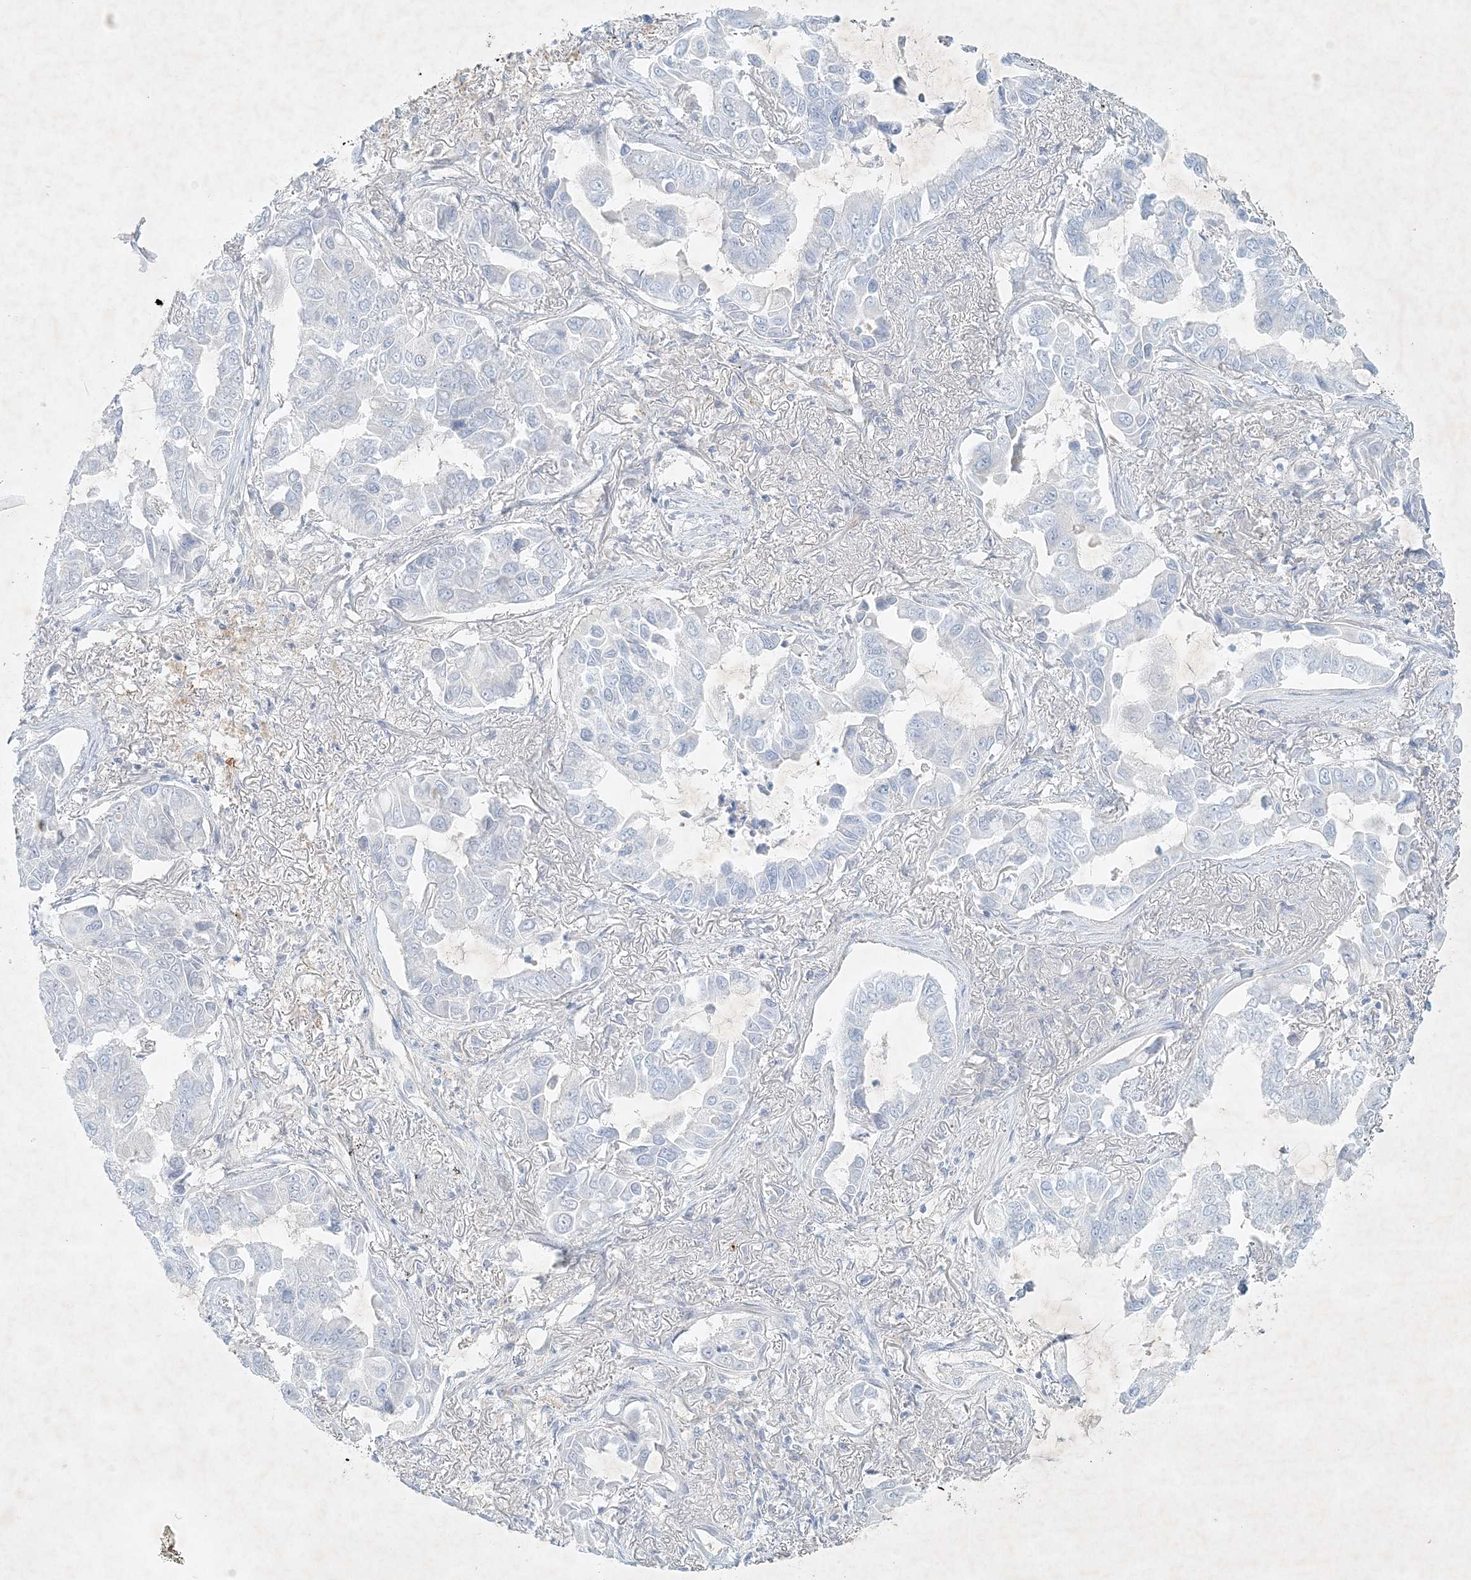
{"staining": {"intensity": "negative", "quantity": "none", "location": "none"}, "tissue": "lung cancer", "cell_type": "Tumor cells", "image_type": "cancer", "snomed": [{"axis": "morphology", "description": "Adenocarcinoma, NOS"}, {"axis": "topography", "description": "Lung"}], "caption": "A micrograph of lung cancer stained for a protein reveals no brown staining in tumor cells.", "gene": "STK11IP", "patient": {"sex": "male", "age": 64}}